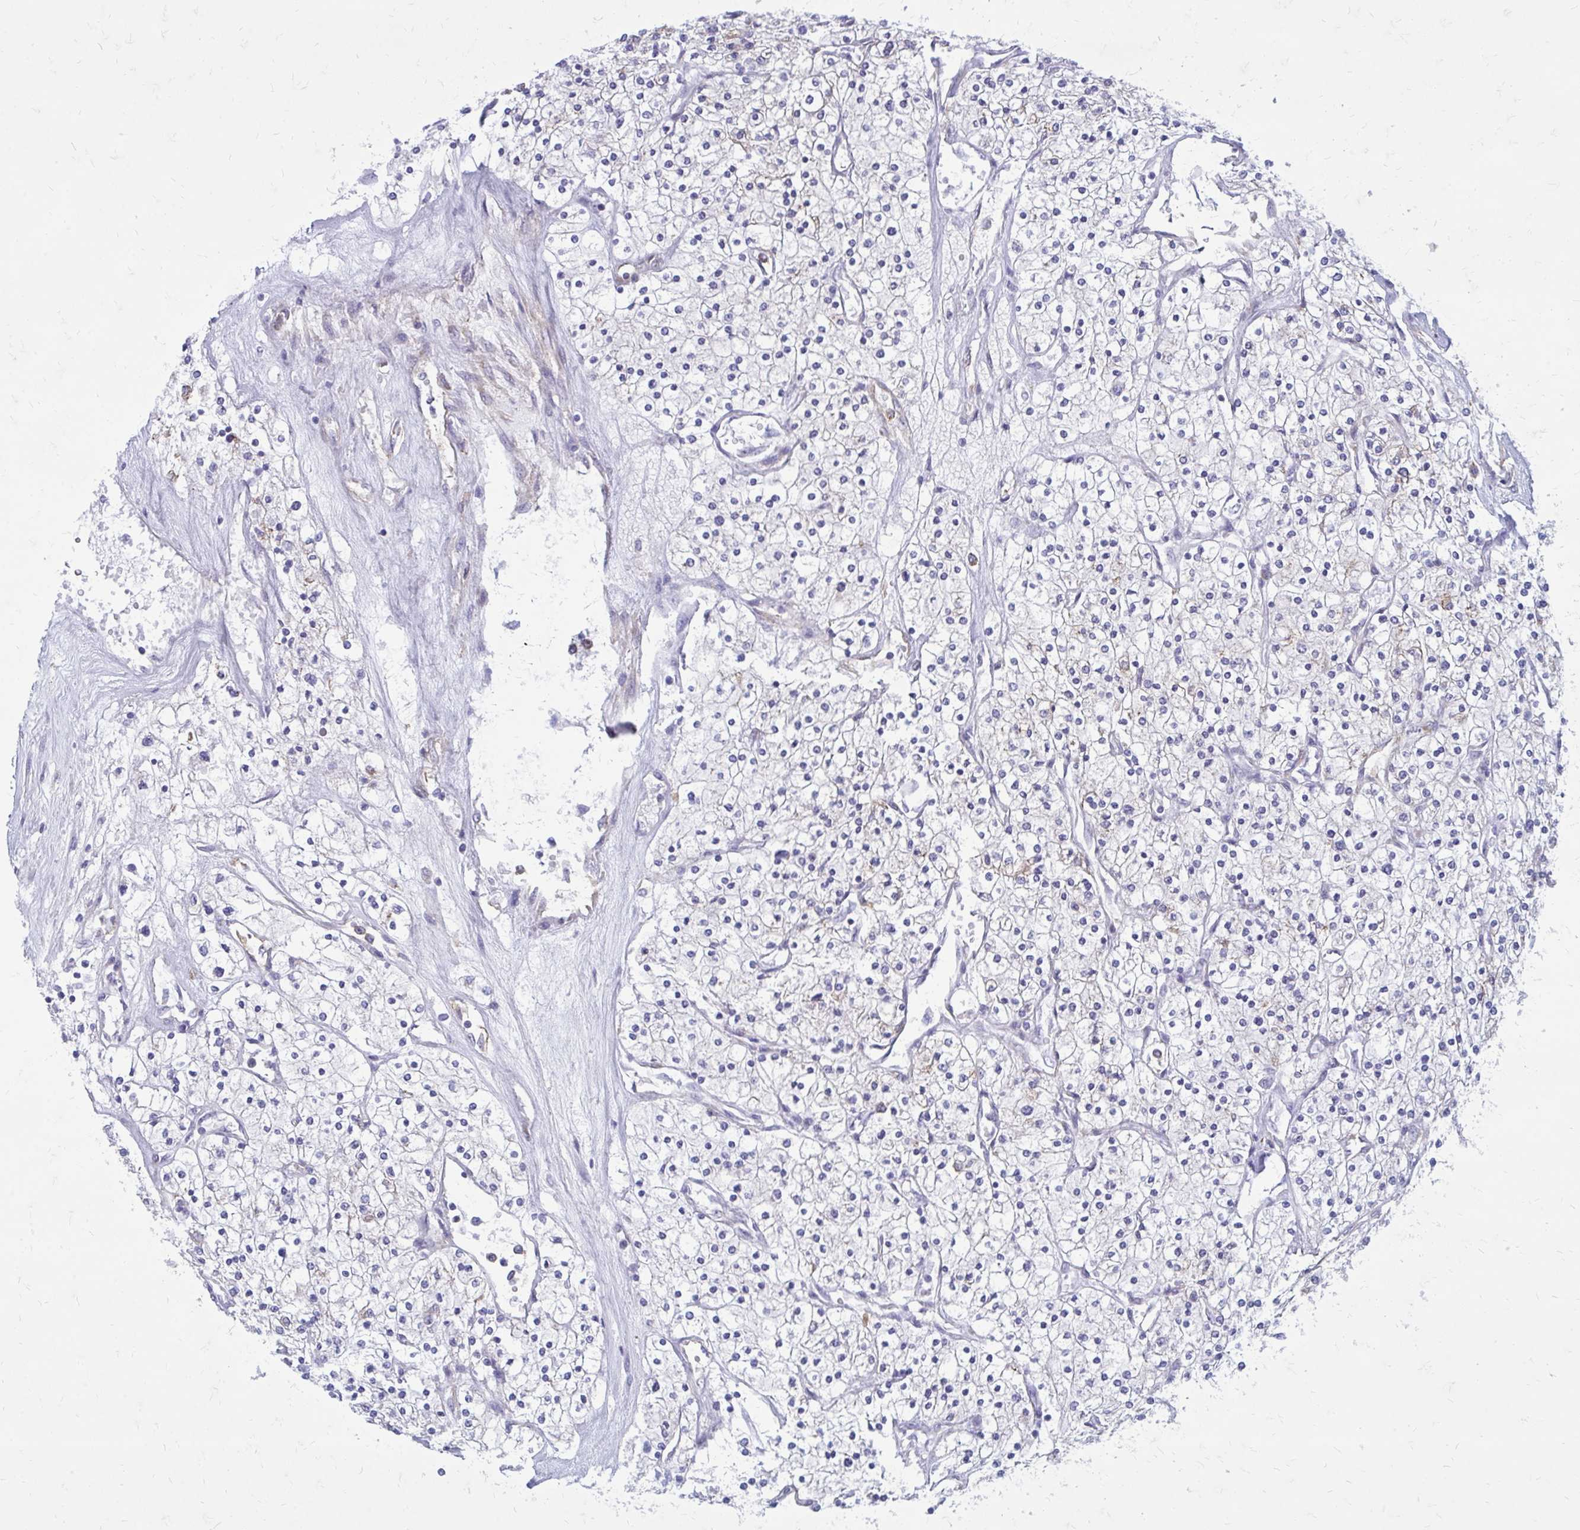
{"staining": {"intensity": "negative", "quantity": "none", "location": "none"}, "tissue": "renal cancer", "cell_type": "Tumor cells", "image_type": "cancer", "snomed": [{"axis": "morphology", "description": "Adenocarcinoma, NOS"}, {"axis": "topography", "description": "Kidney"}], "caption": "DAB (3,3'-diaminobenzidine) immunohistochemical staining of human renal cancer shows no significant staining in tumor cells.", "gene": "CLTA", "patient": {"sex": "male", "age": 80}}